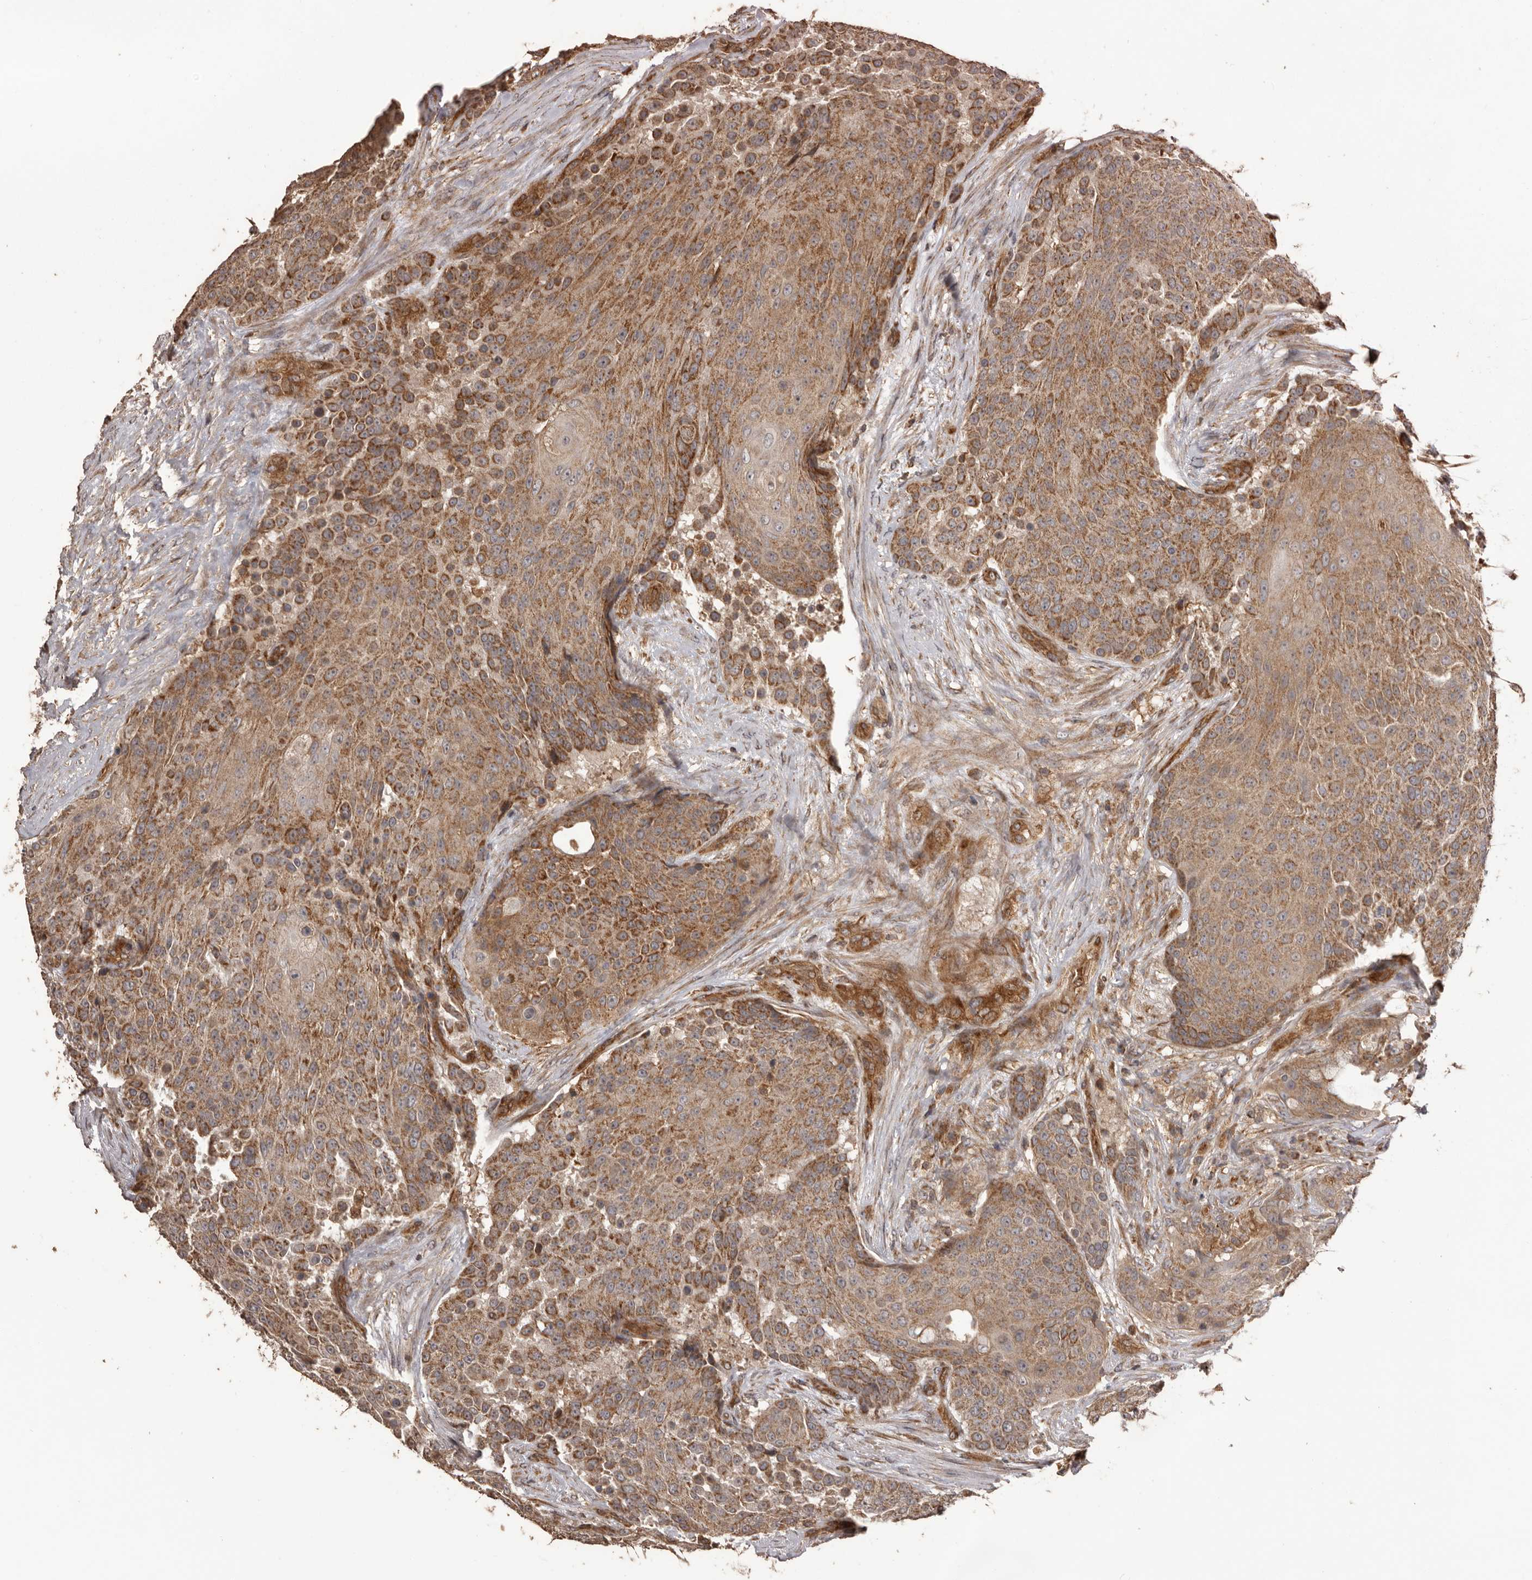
{"staining": {"intensity": "moderate", "quantity": ">75%", "location": "cytoplasmic/membranous"}, "tissue": "urothelial cancer", "cell_type": "Tumor cells", "image_type": "cancer", "snomed": [{"axis": "morphology", "description": "Urothelial carcinoma, High grade"}, {"axis": "topography", "description": "Urinary bladder"}], "caption": "Protein staining by immunohistochemistry demonstrates moderate cytoplasmic/membranous expression in about >75% of tumor cells in urothelial cancer. The staining was performed using DAB (3,3'-diaminobenzidine) to visualize the protein expression in brown, while the nuclei were stained in blue with hematoxylin (Magnification: 20x).", "gene": "QRSL1", "patient": {"sex": "female", "age": 63}}